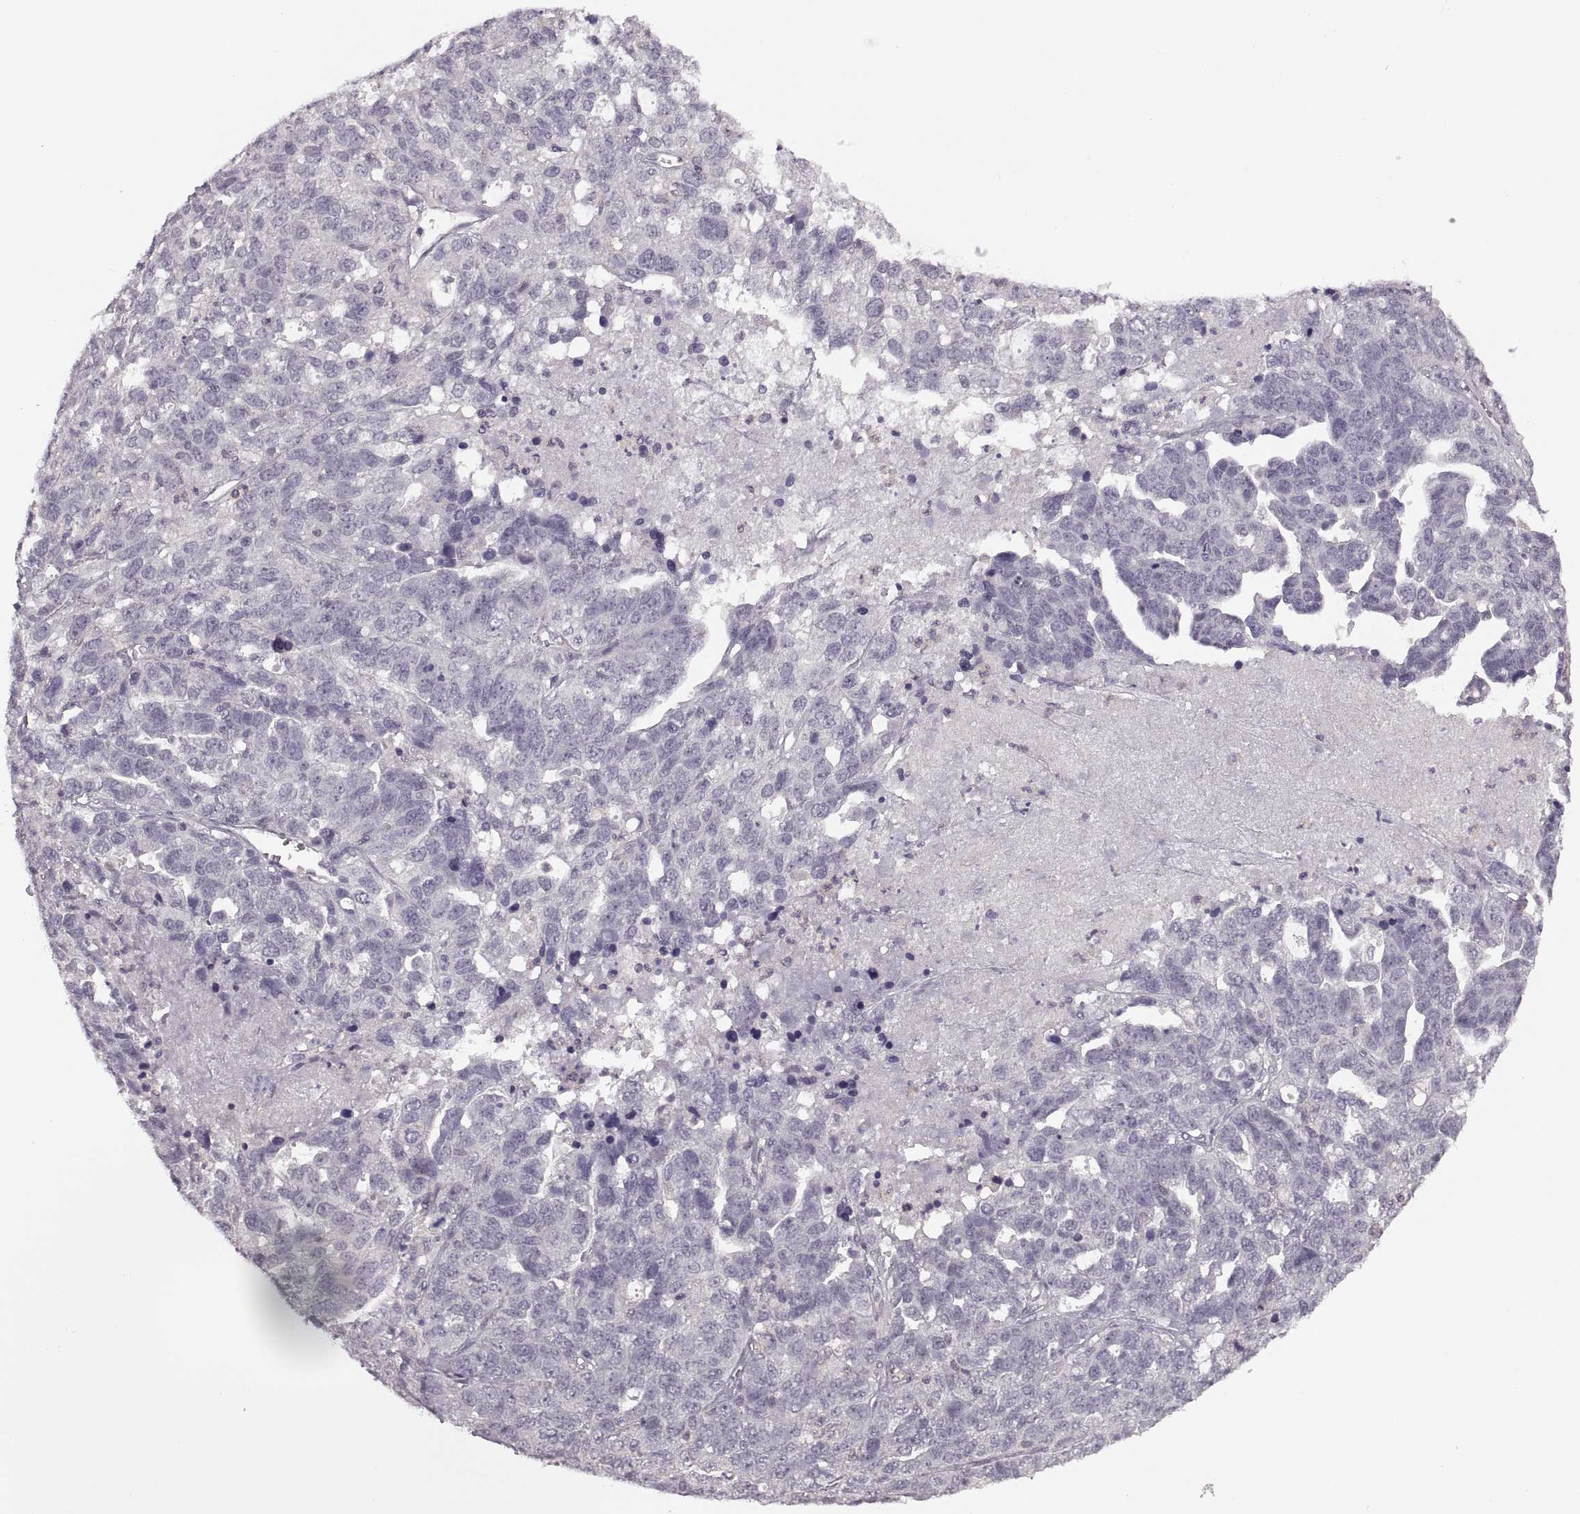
{"staining": {"intensity": "negative", "quantity": "none", "location": "none"}, "tissue": "ovarian cancer", "cell_type": "Tumor cells", "image_type": "cancer", "snomed": [{"axis": "morphology", "description": "Cystadenocarcinoma, serous, NOS"}, {"axis": "topography", "description": "Ovary"}], "caption": "A high-resolution micrograph shows IHC staining of serous cystadenocarcinoma (ovarian), which shows no significant expression in tumor cells.", "gene": "LUZP2", "patient": {"sex": "female", "age": 71}}